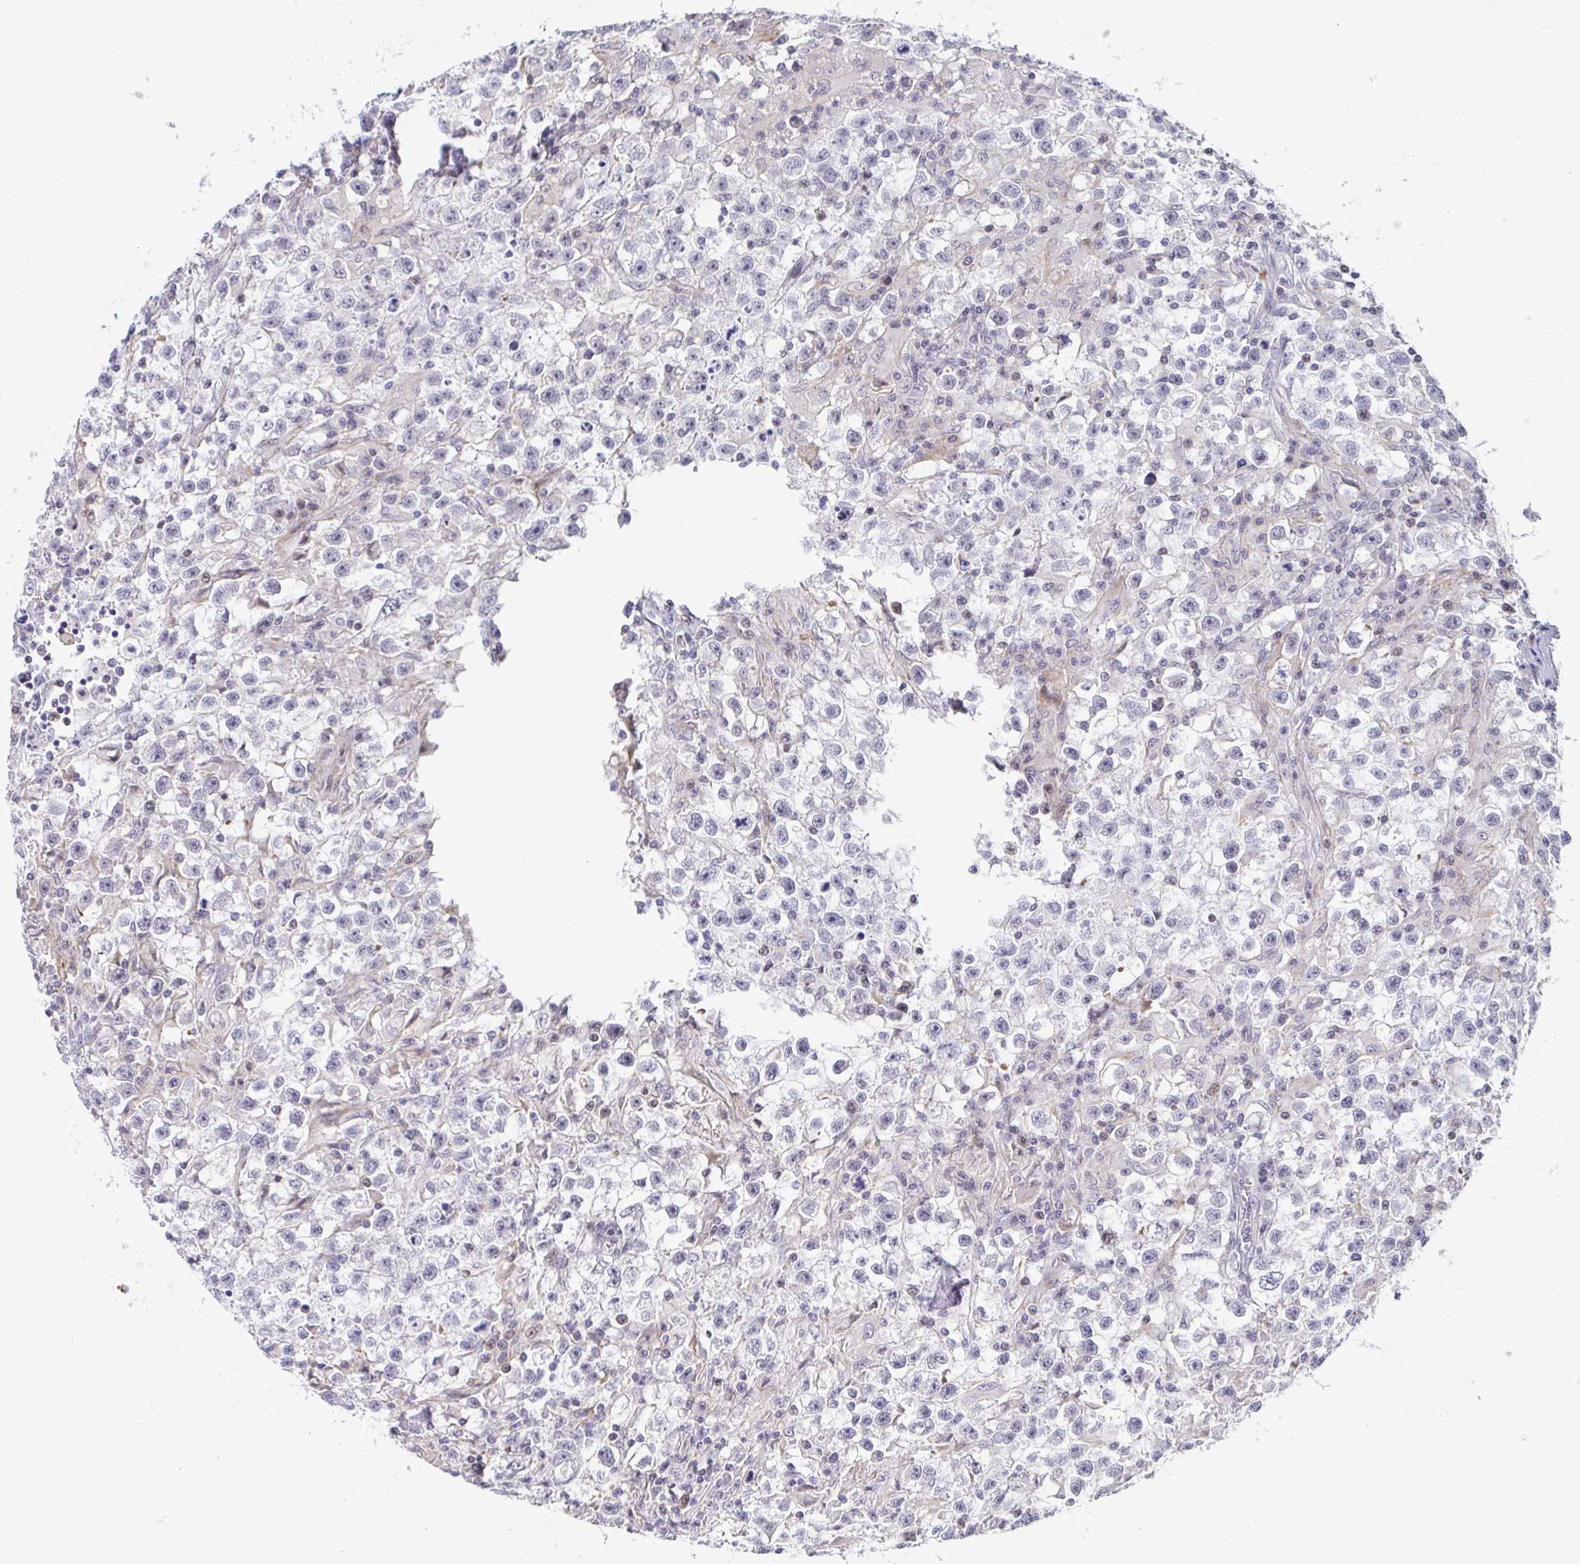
{"staining": {"intensity": "negative", "quantity": "none", "location": "none"}, "tissue": "testis cancer", "cell_type": "Tumor cells", "image_type": "cancer", "snomed": [{"axis": "morphology", "description": "Seminoma, NOS"}, {"axis": "topography", "description": "Testis"}], "caption": "An image of human testis seminoma is negative for staining in tumor cells.", "gene": "WDR72", "patient": {"sex": "male", "age": 31}}